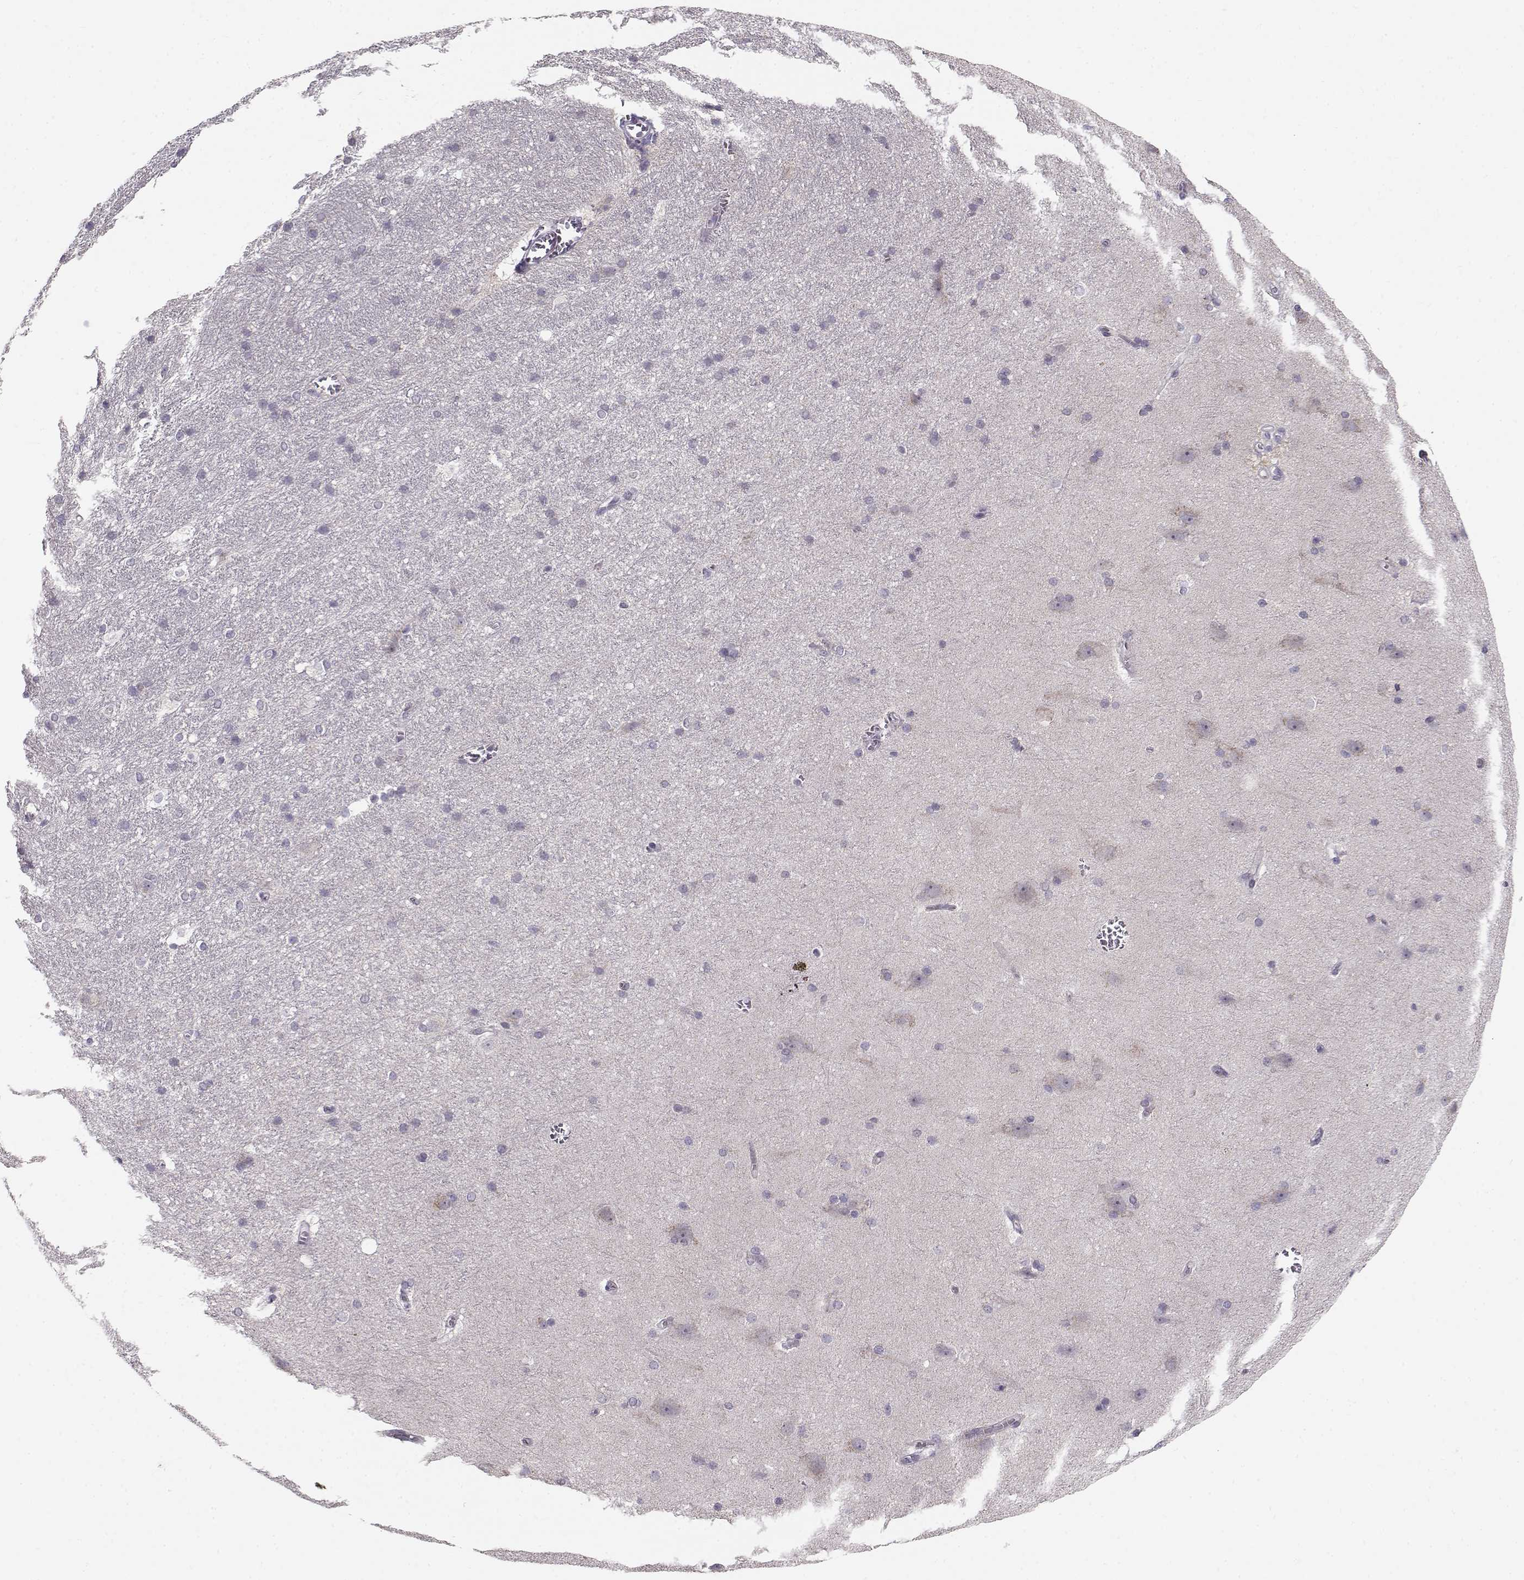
{"staining": {"intensity": "negative", "quantity": "none", "location": "none"}, "tissue": "hippocampus", "cell_type": "Glial cells", "image_type": "normal", "snomed": [{"axis": "morphology", "description": "Normal tissue, NOS"}, {"axis": "topography", "description": "Cerebral cortex"}, {"axis": "topography", "description": "Hippocampus"}], "caption": "DAB immunohistochemical staining of unremarkable human hippocampus displays no significant positivity in glial cells. (Brightfield microscopy of DAB IHC at high magnification).", "gene": "SLC4A5", "patient": {"sex": "female", "age": 19}}